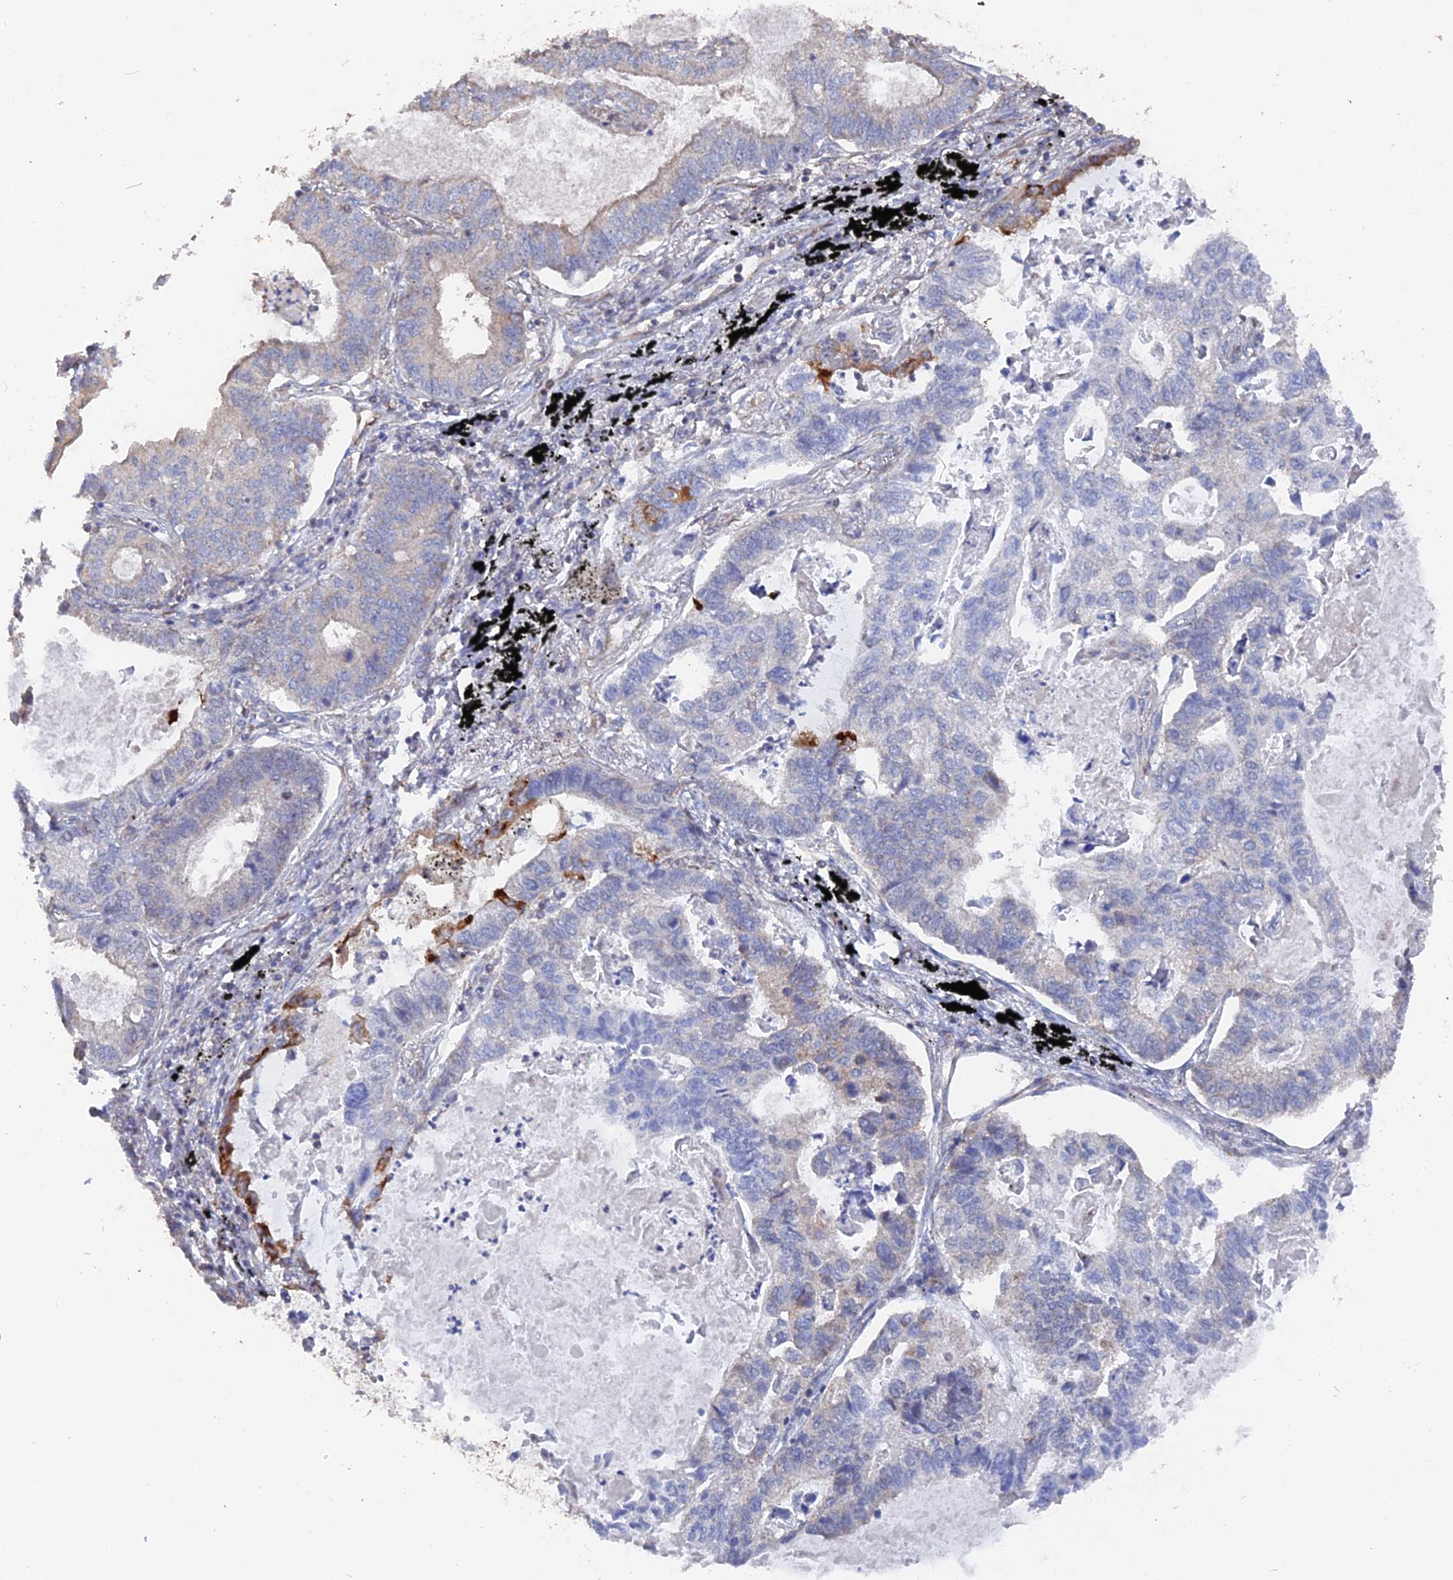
{"staining": {"intensity": "moderate", "quantity": "<25%", "location": "cytoplasmic/membranous"}, "tissue": "lung cancer", "cell_type": "Tumor cells", "image_type": "cancer", "snomed": [{"axis": "morphology", "description": "Adenocarcinoma, NOS"}, {"axis": "topography", "description": "Lung"}], "caption": "Protein analysis of lung cancer (adenocarcinoma) tissue exhibits moderate cytoplasmic/membranous expression in about <25% of tumor cells. The staining was performed using DAB (3,3'-diaminobenzidine), with brown indicating positive protein expression. Nuclei are stained blue with hematoxylin.", "gene": "SEMG2", "patient": {"sex": "male", "age": 67}}